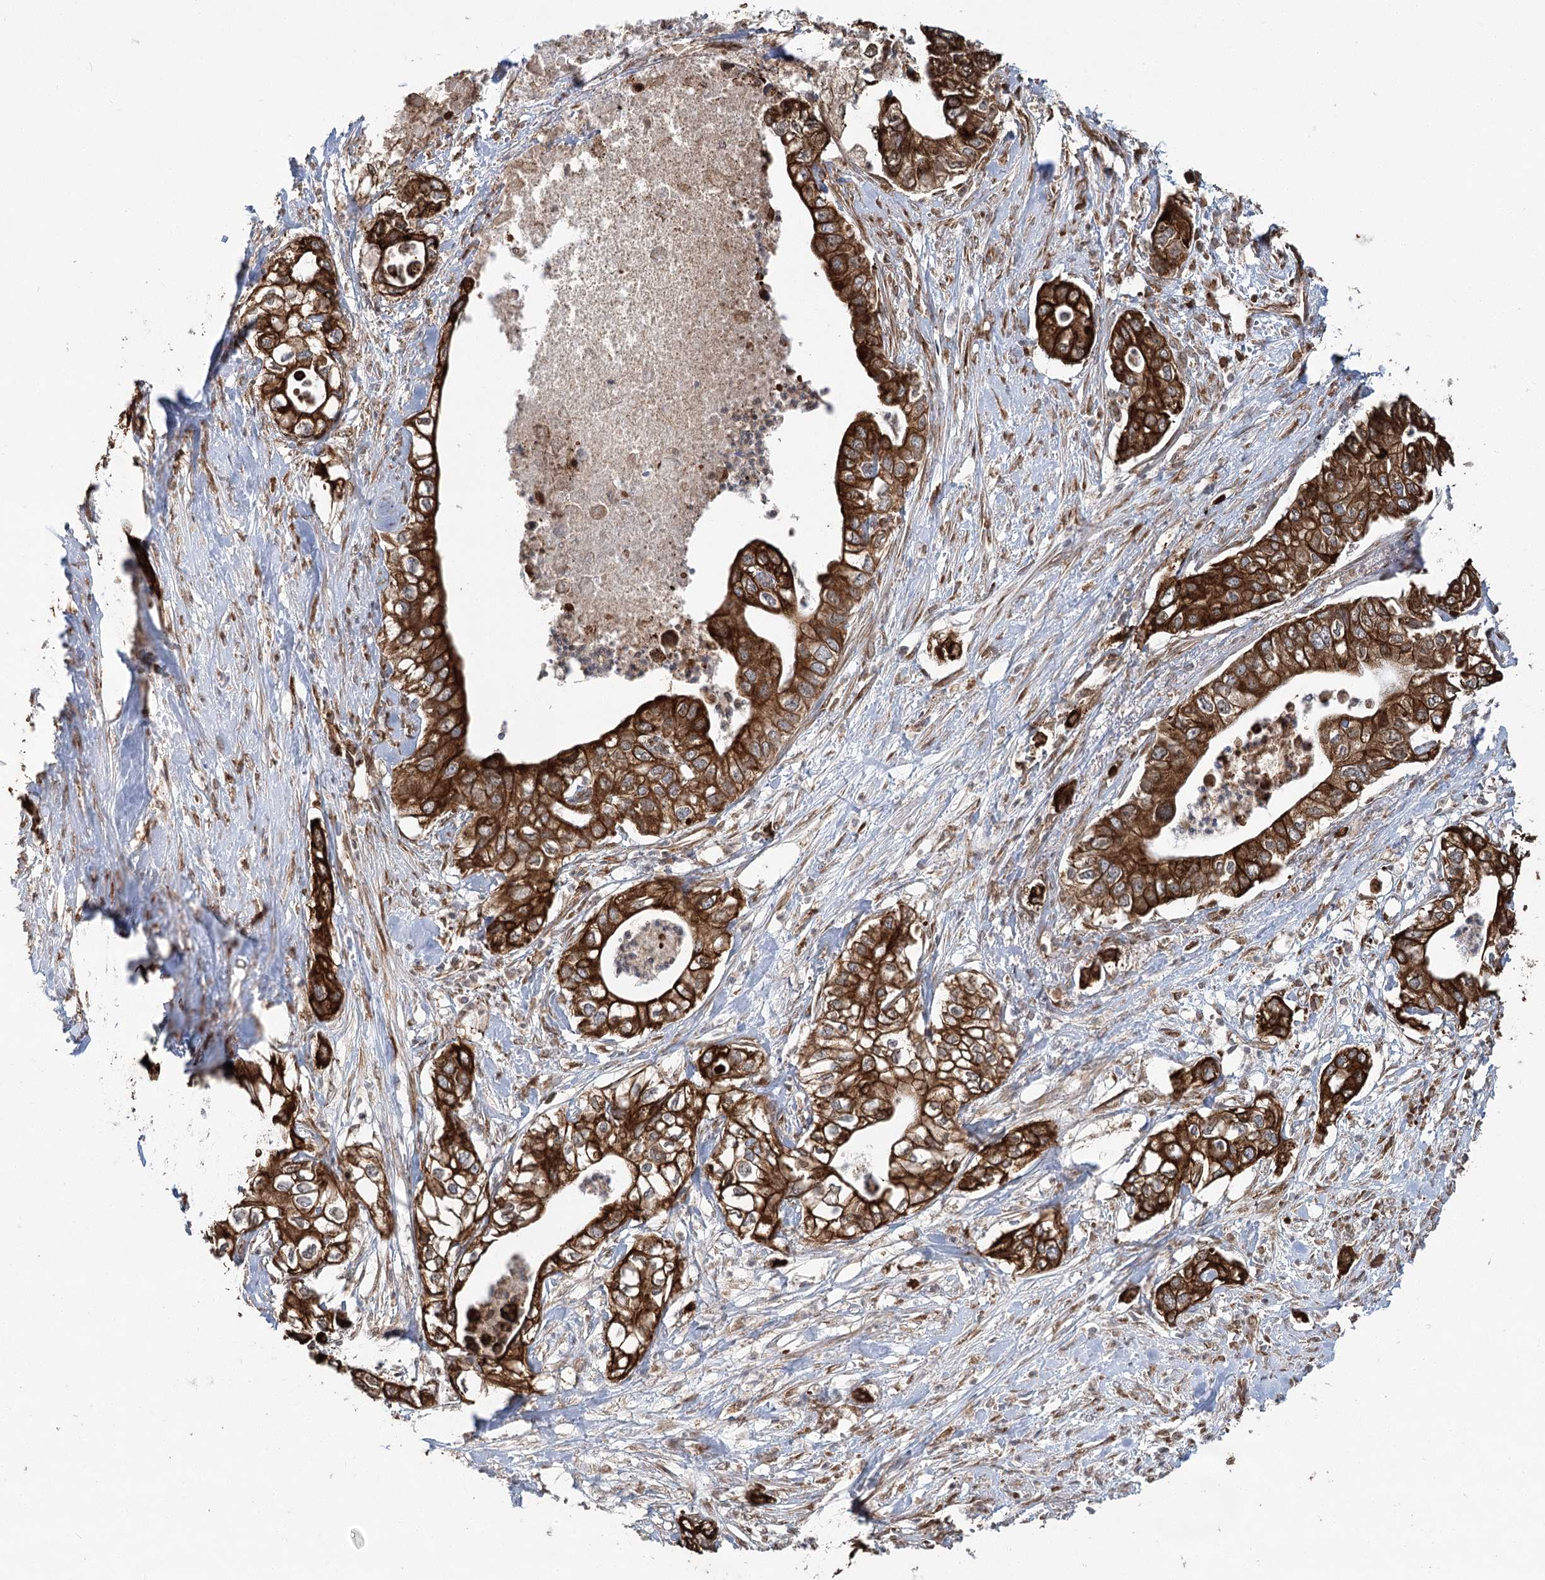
{"staining": {"intensity": "strong", "quantity": ">75%", "location": "cytoplasmic/membranous"}, "tissue": "pancreatic cancer", "cell_type": "Tumor cells", "image_type": "cancer", "snomed": [{"axis": "morphology", "description": "Adenocarcinoma, NOS"}, {"axis": "topography", "description": "Pancreas"}], "caption": "IHC photomicrograph of neoplastic tissue: pancreatic cancer stained using IHC shows high levels of strong protein expression localized specifically in the cytoplasmic/membranous of tumor cells, appearing as a cytoplasmic/membranous brown color.", "gene": "DNAJB14", "patient": {"sex": "female", "age": 78}}